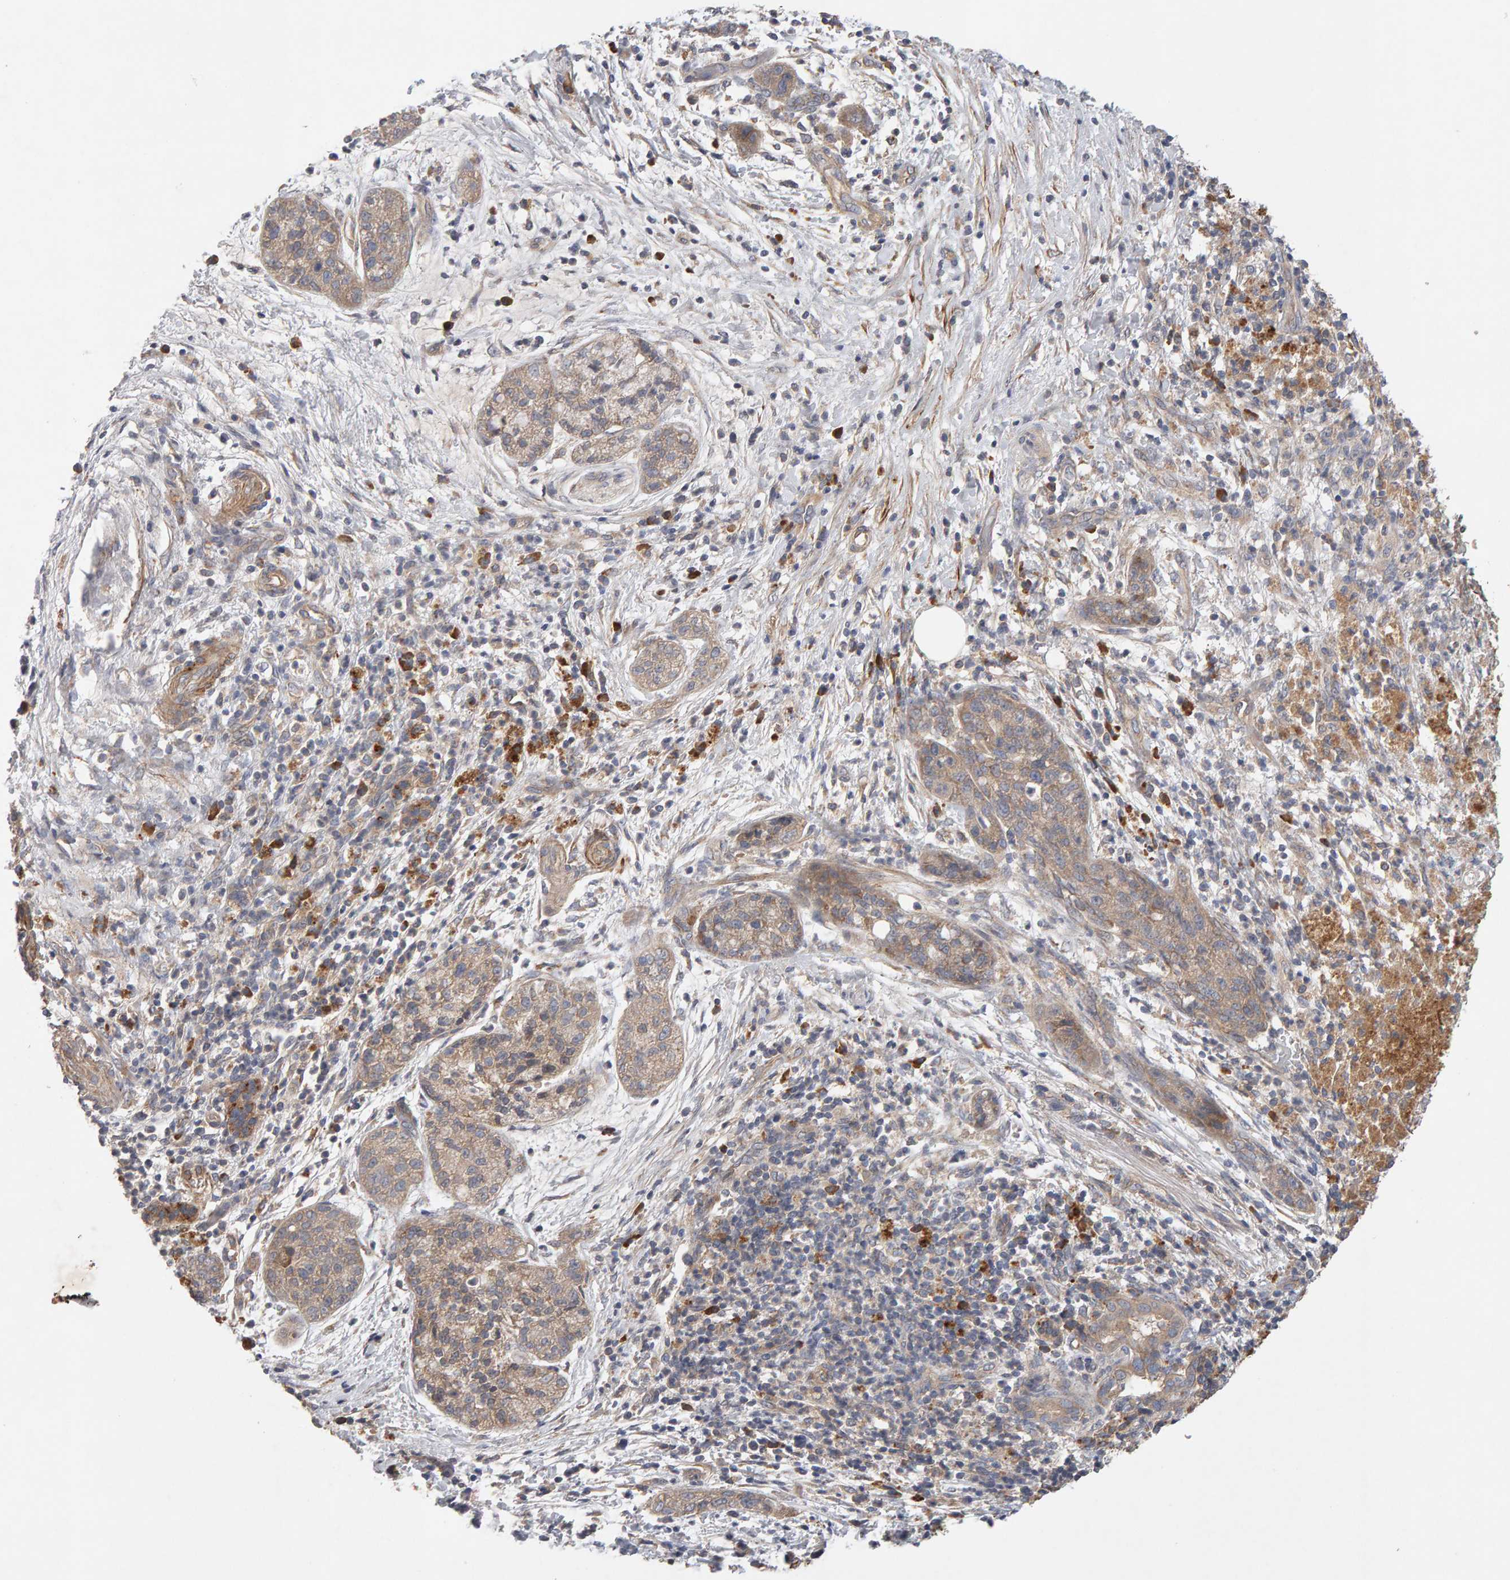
{"staining": {"intensity": "weak", "quantity": ">75%", "location": "cytoplasmic/membranous"}, "tissue": "pancreatic cancer", "cell_type": "Tumor cells", "image_type": "cancer", "snomed": [{"axis": "morphology", "description": "Adenocarcinoma, NOS"}, {"axis": "topography", "description": "Pancreas"}], "caption": "Adenocarcinoma (pancreatic) stained with DAB IHC displays low levels of weak cytoplasmic/membranous staining in approximately >75% of tumor cells.", "gene": "RNF19A", "patient": {"sex": "female", "age": 78}}